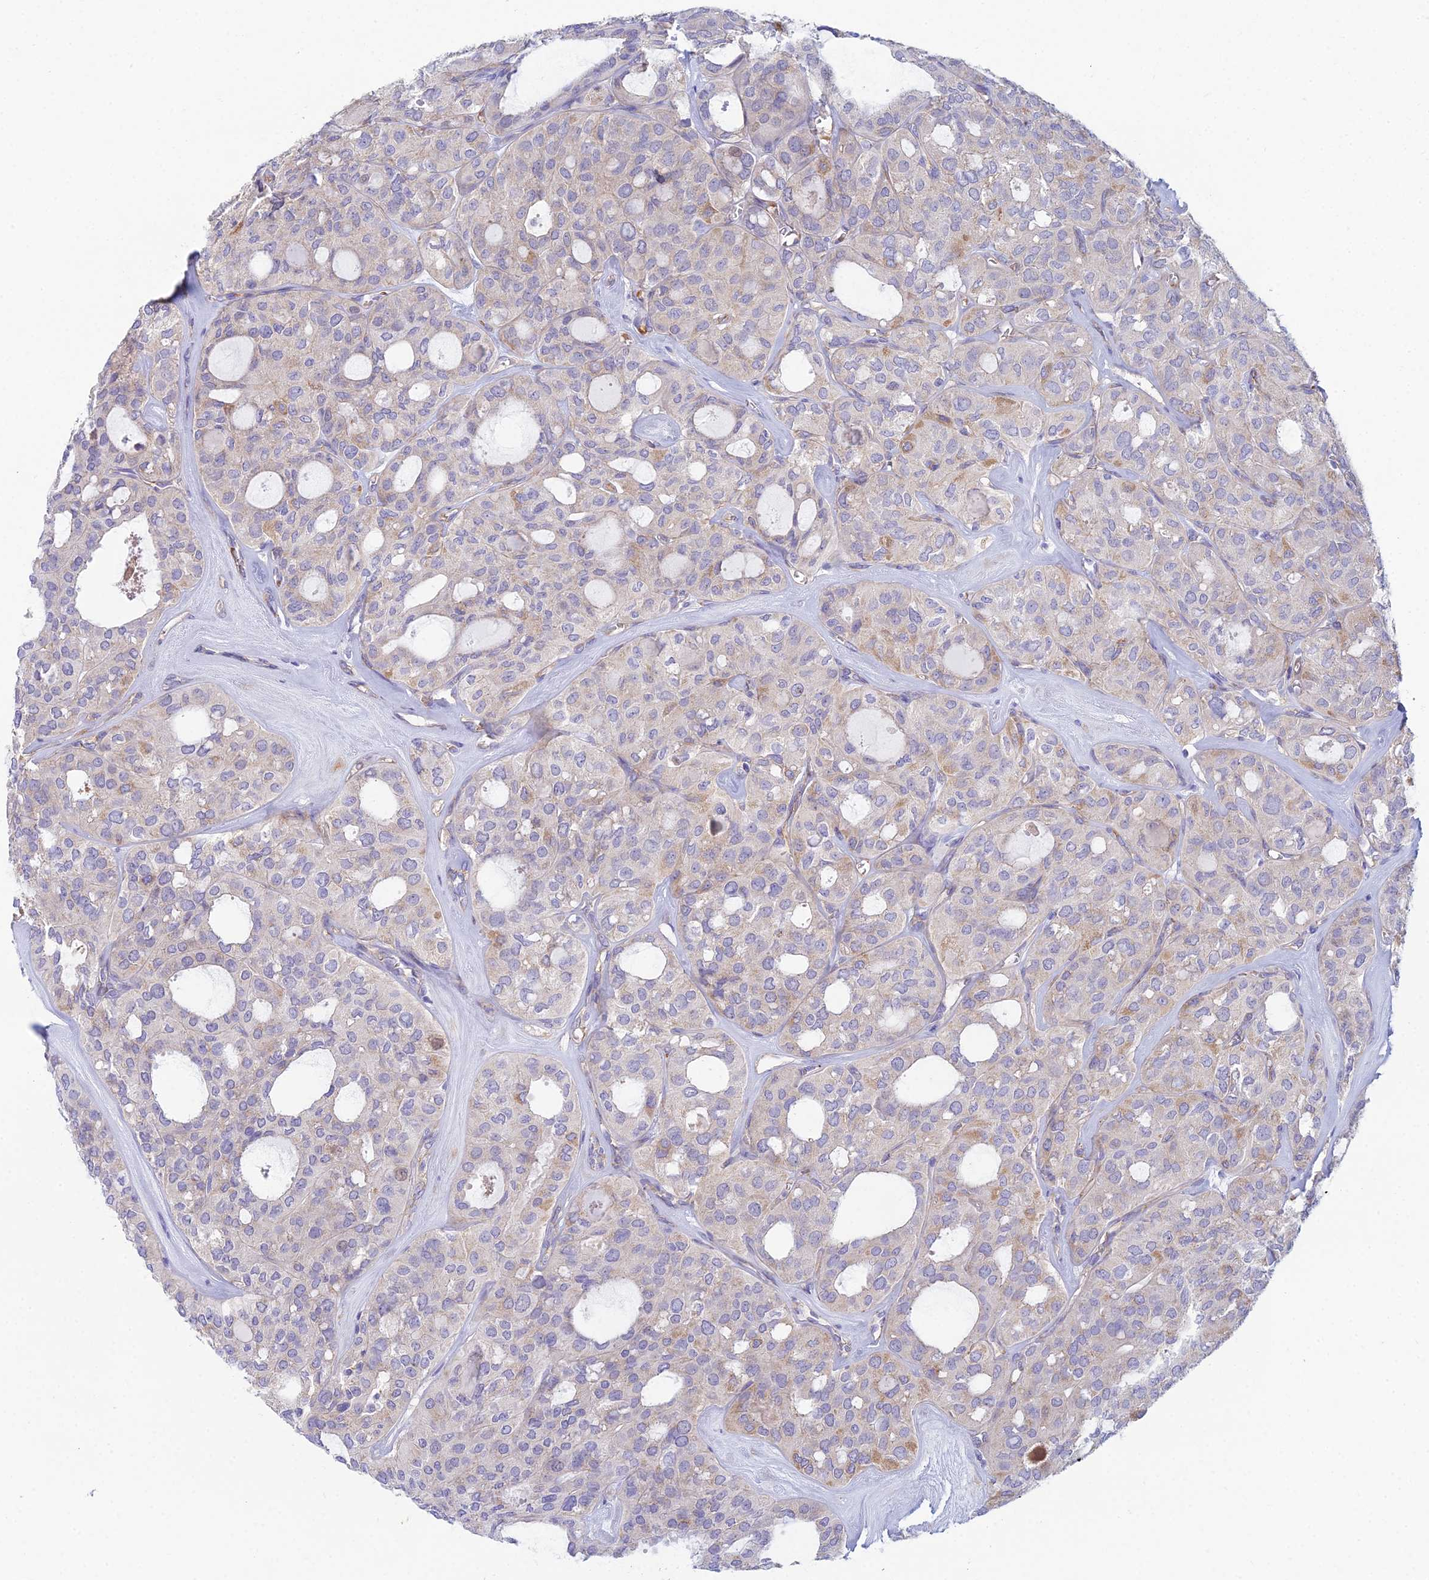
{"staining": {"intensity": "negative", "quantity": "none", "location": "none"}, "tissue": "thyroid cancer", "cell_type": "Tumor cells", "image_type": "cancer", "snomed": [{"axis": "morphology", "description": "Follicular adenoma carcinoma, NOS"}, {"axis": "topography", "description": "Thyroid gland"}], "caption": "Immunohistochemical staining of human thyroid follicular adenoma carcinoma displays no significant positivity in tumor cells.", "gene": "ZNF564", "patient": {"sex": "male", "age": 75}}